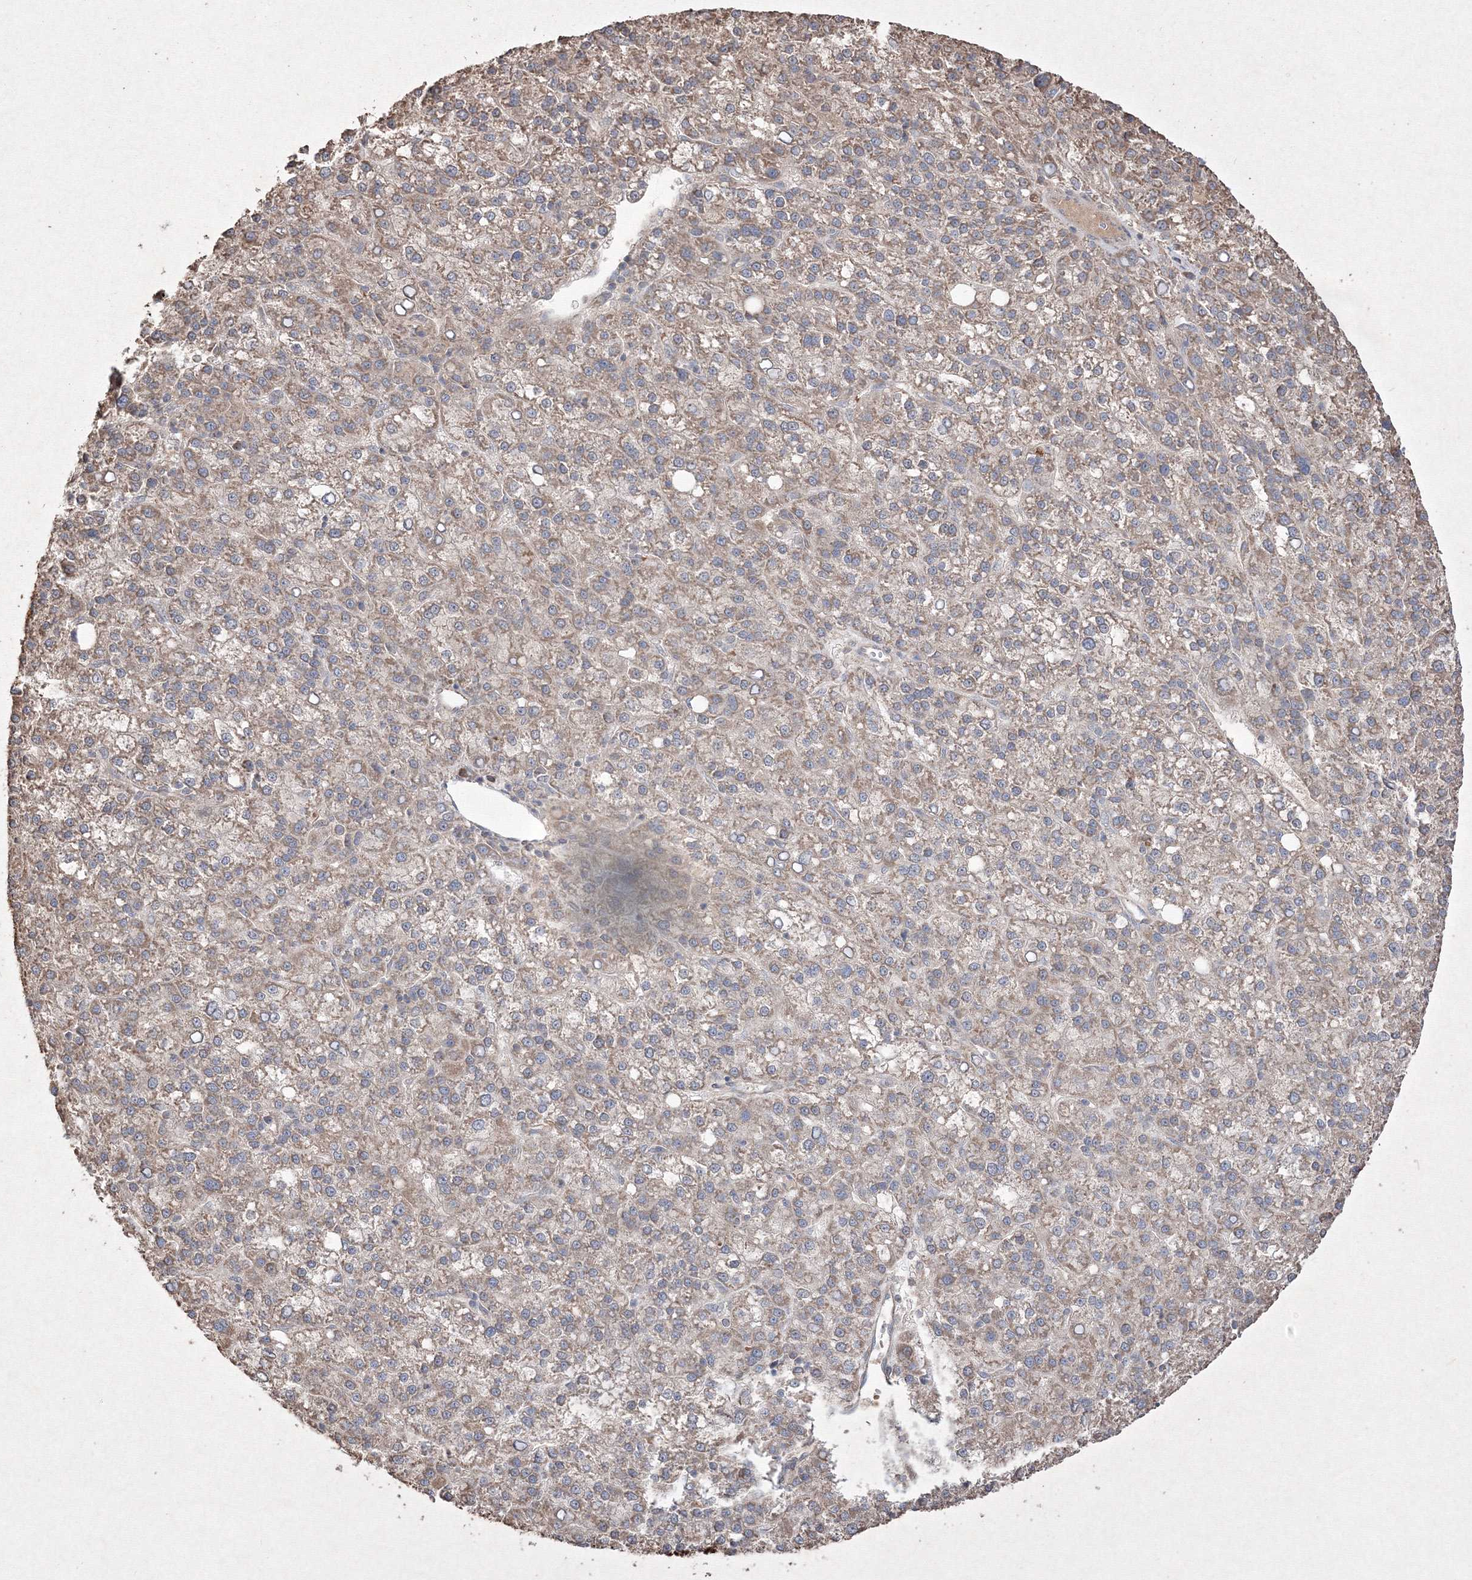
{"staining": {"intensity": "weak", "quantity": ">75%", "location": "cytoplasmic/membranous"}, "tissue": "liver cancer", "cell_type": "Tumor cells", "image_type": "cancer", "snomed": [{"axis": "morphology", "description": "Carcinoma, Hepatocellular, NOS"}, {"axis": "topography", "description": "Liver"}], "caption": "Liver hepatocellular carcinoma was stained to show a protein in brown. There is low levels of weak cytoplasmic/membranous staining in approximately >75% of tumor cells. (Brightfield microscopy of DAB IHC at high magnification).", "gene": "GRSF1", "patient": {"sex": "female", "age": 58}}